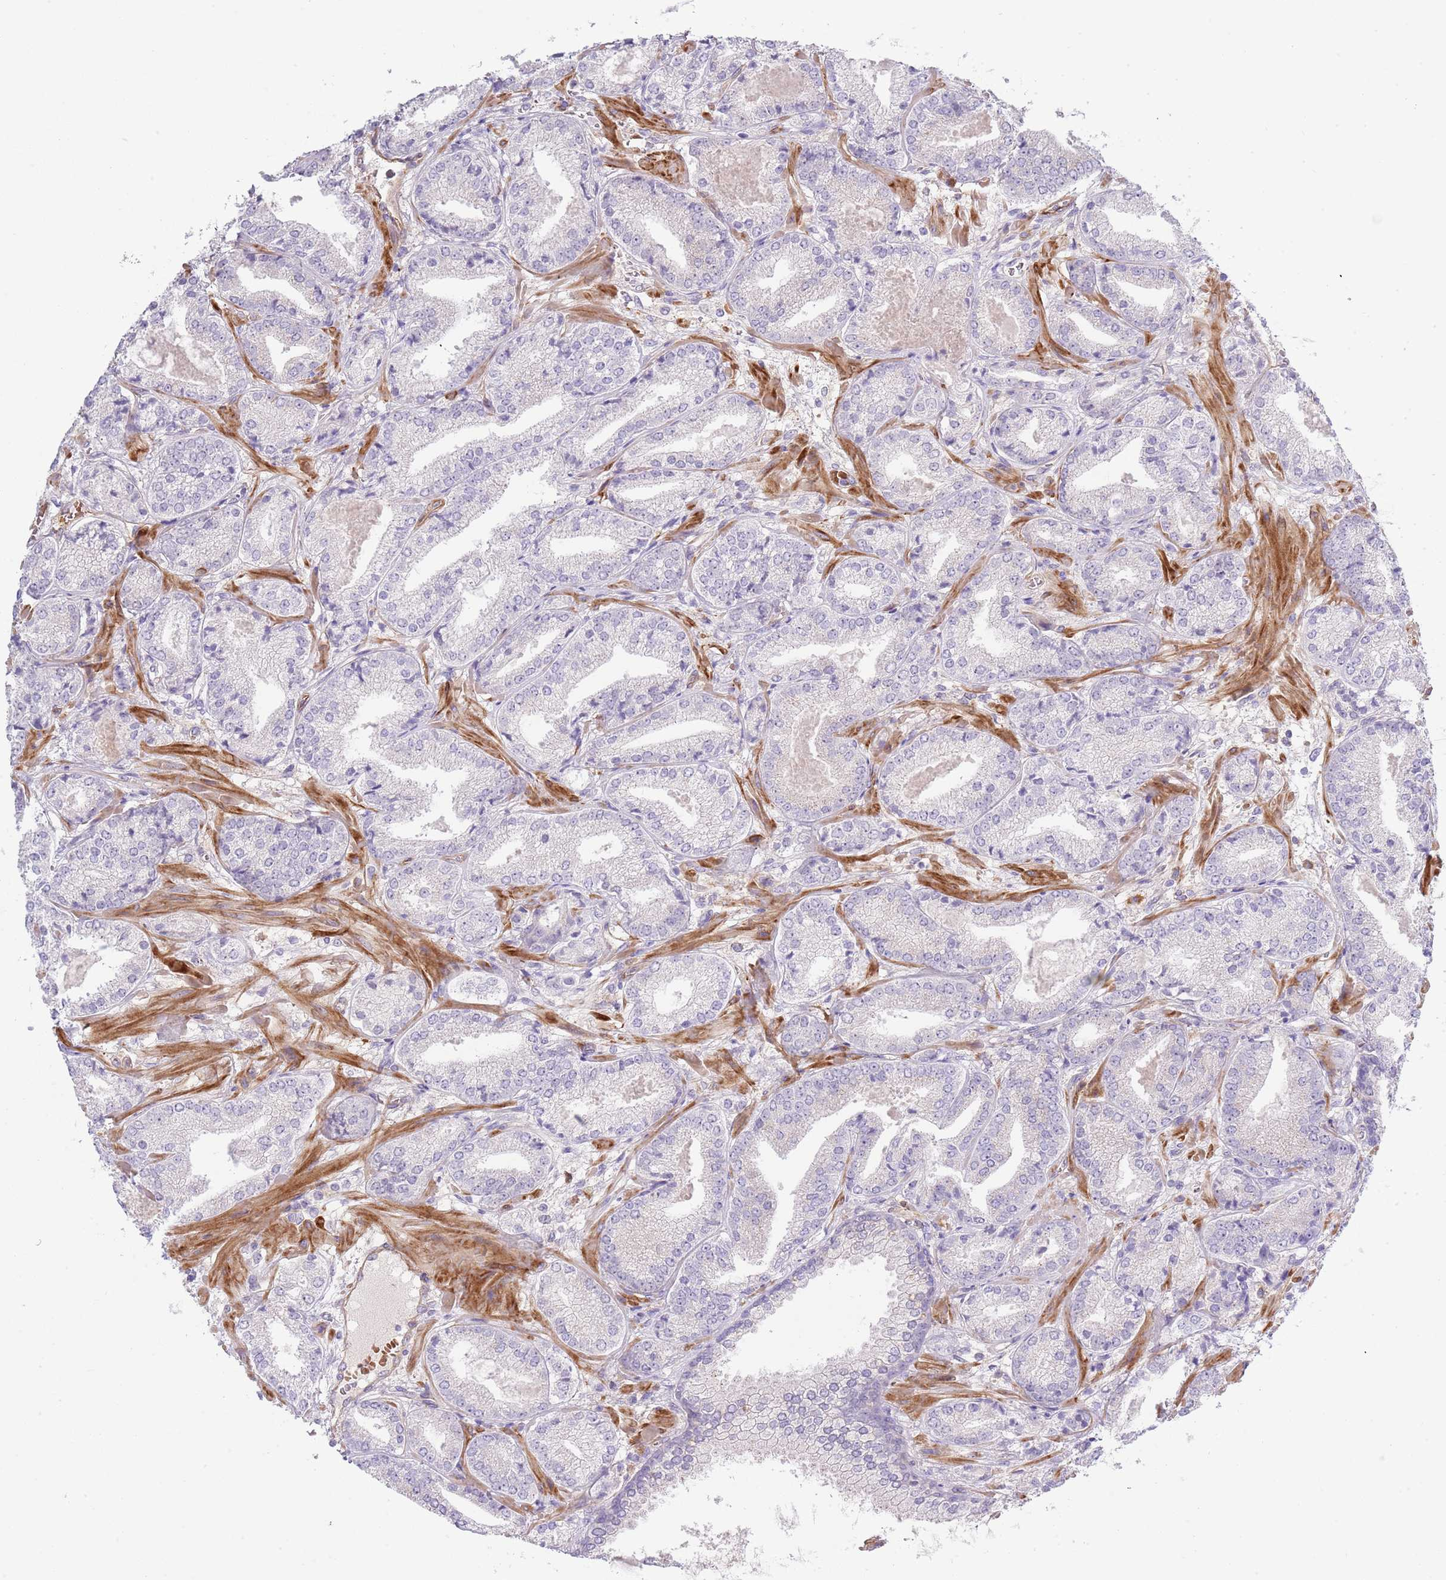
{"staining": {"intensity": "negative", "quantity": "none", "location": "none"}, "tissue": "prostate cancer", "cell_type": "Tumor cells", "image_type": "cancer", "snomed": [{"axis": "morphology", "description": "Adenocarcinoma, High grade"}, {"axis": "topography", "description": "Prostate"}], "caption": "An image of high-grade adenocarcinoma (prostate) stained for a protein shows no brown staining in tumor cells.", "gene": "TINAGL1", "patient": {"sex": "male", "age": 63}}